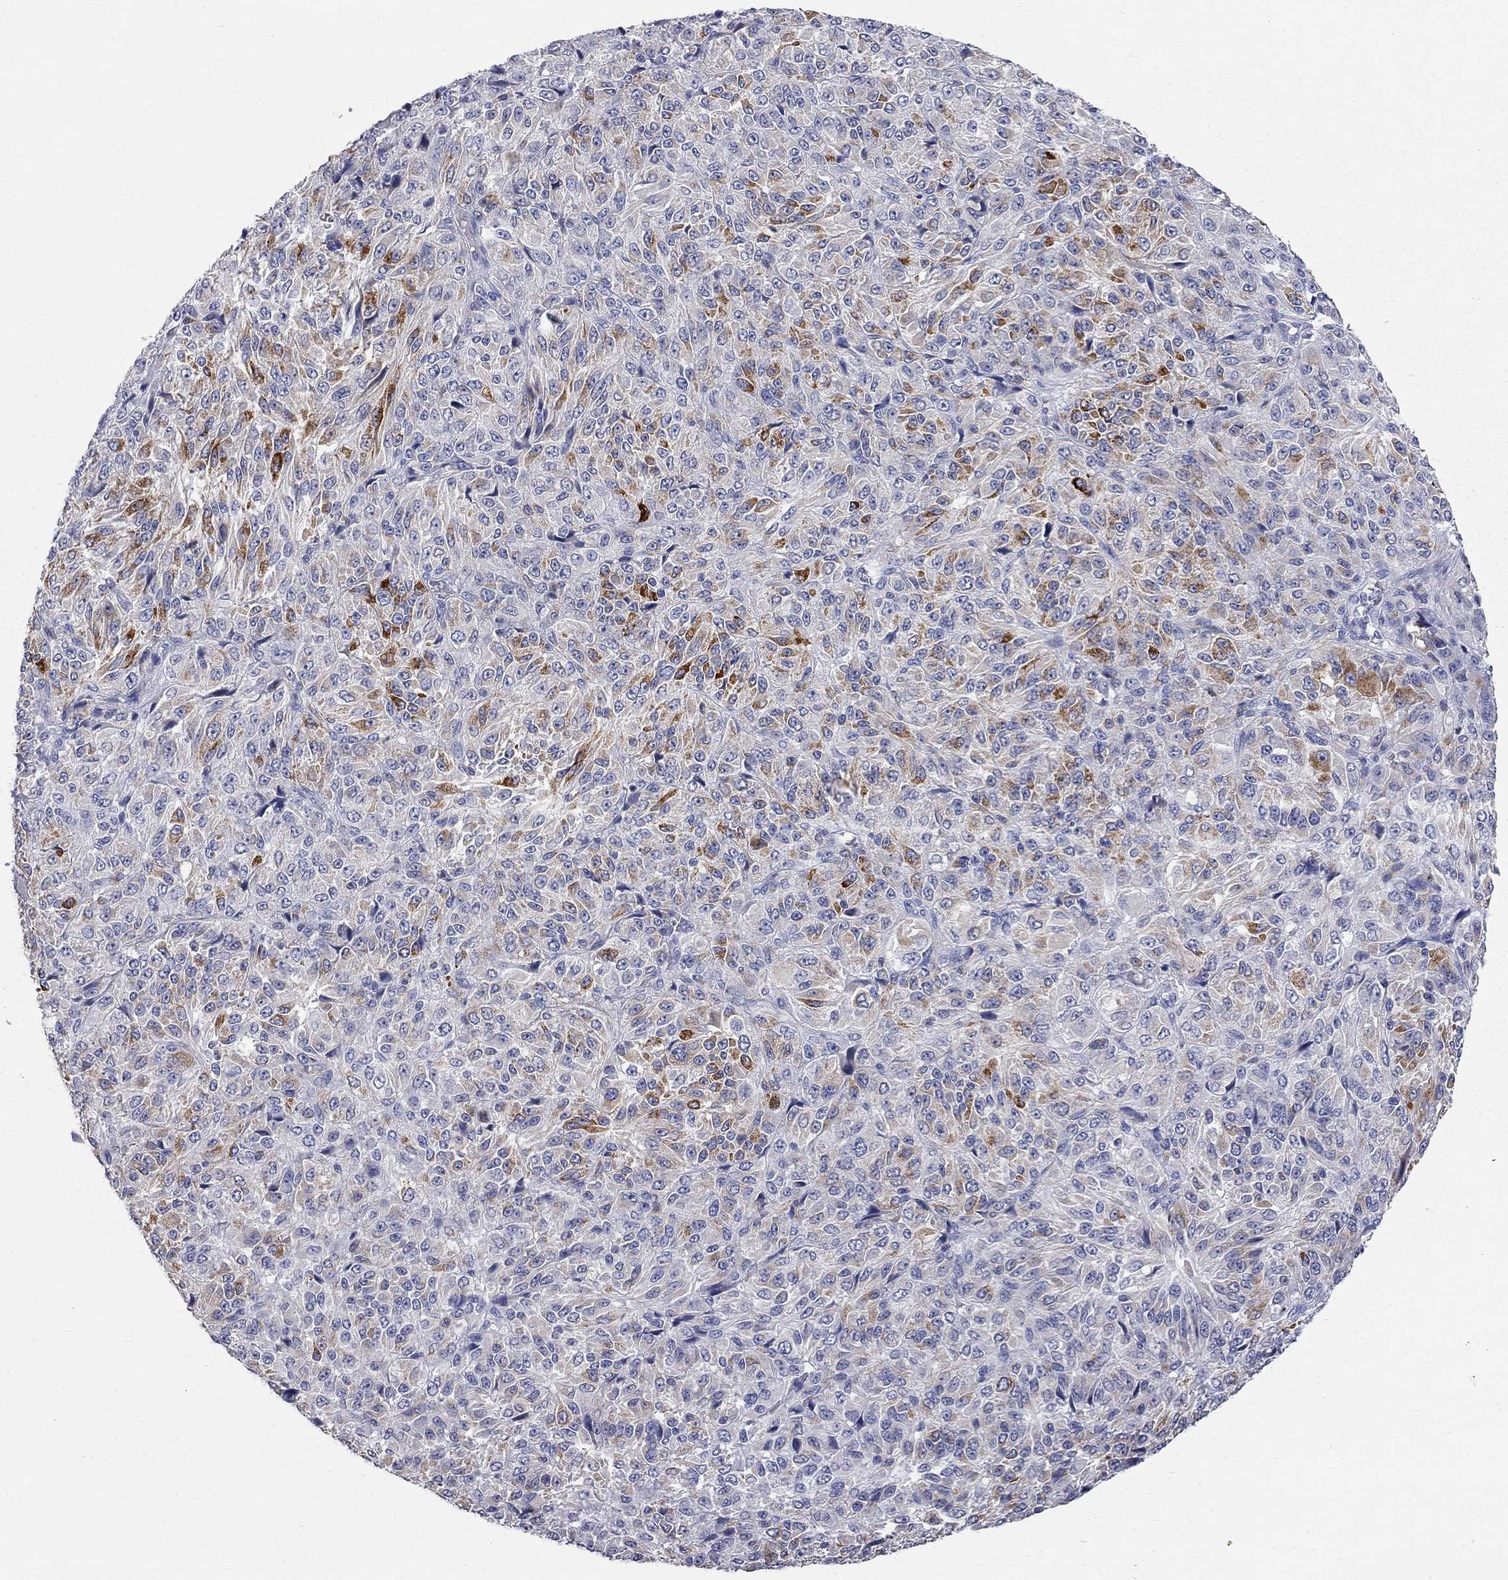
{"staining": {"intensity": "strong", "quantity": "<25%", "location": "cytoplasmic/membranous"}, "tissue": "melanoma", "cell_type": "Tumor cells", "image_type": "cancer", "snomed": [{"axis": "morphology", "description": "Malignant melanoma, Metastatic site"}, {"axis": "topography", "description": "Brain"}], "caption": "IHC of human melanoma exhibits medium levels of strong cytoplasmic/membranous positivity in approximately <25% of tumor cells.", "gene": "ACSL1", "patient": {"sex": "female", "age": 56}}